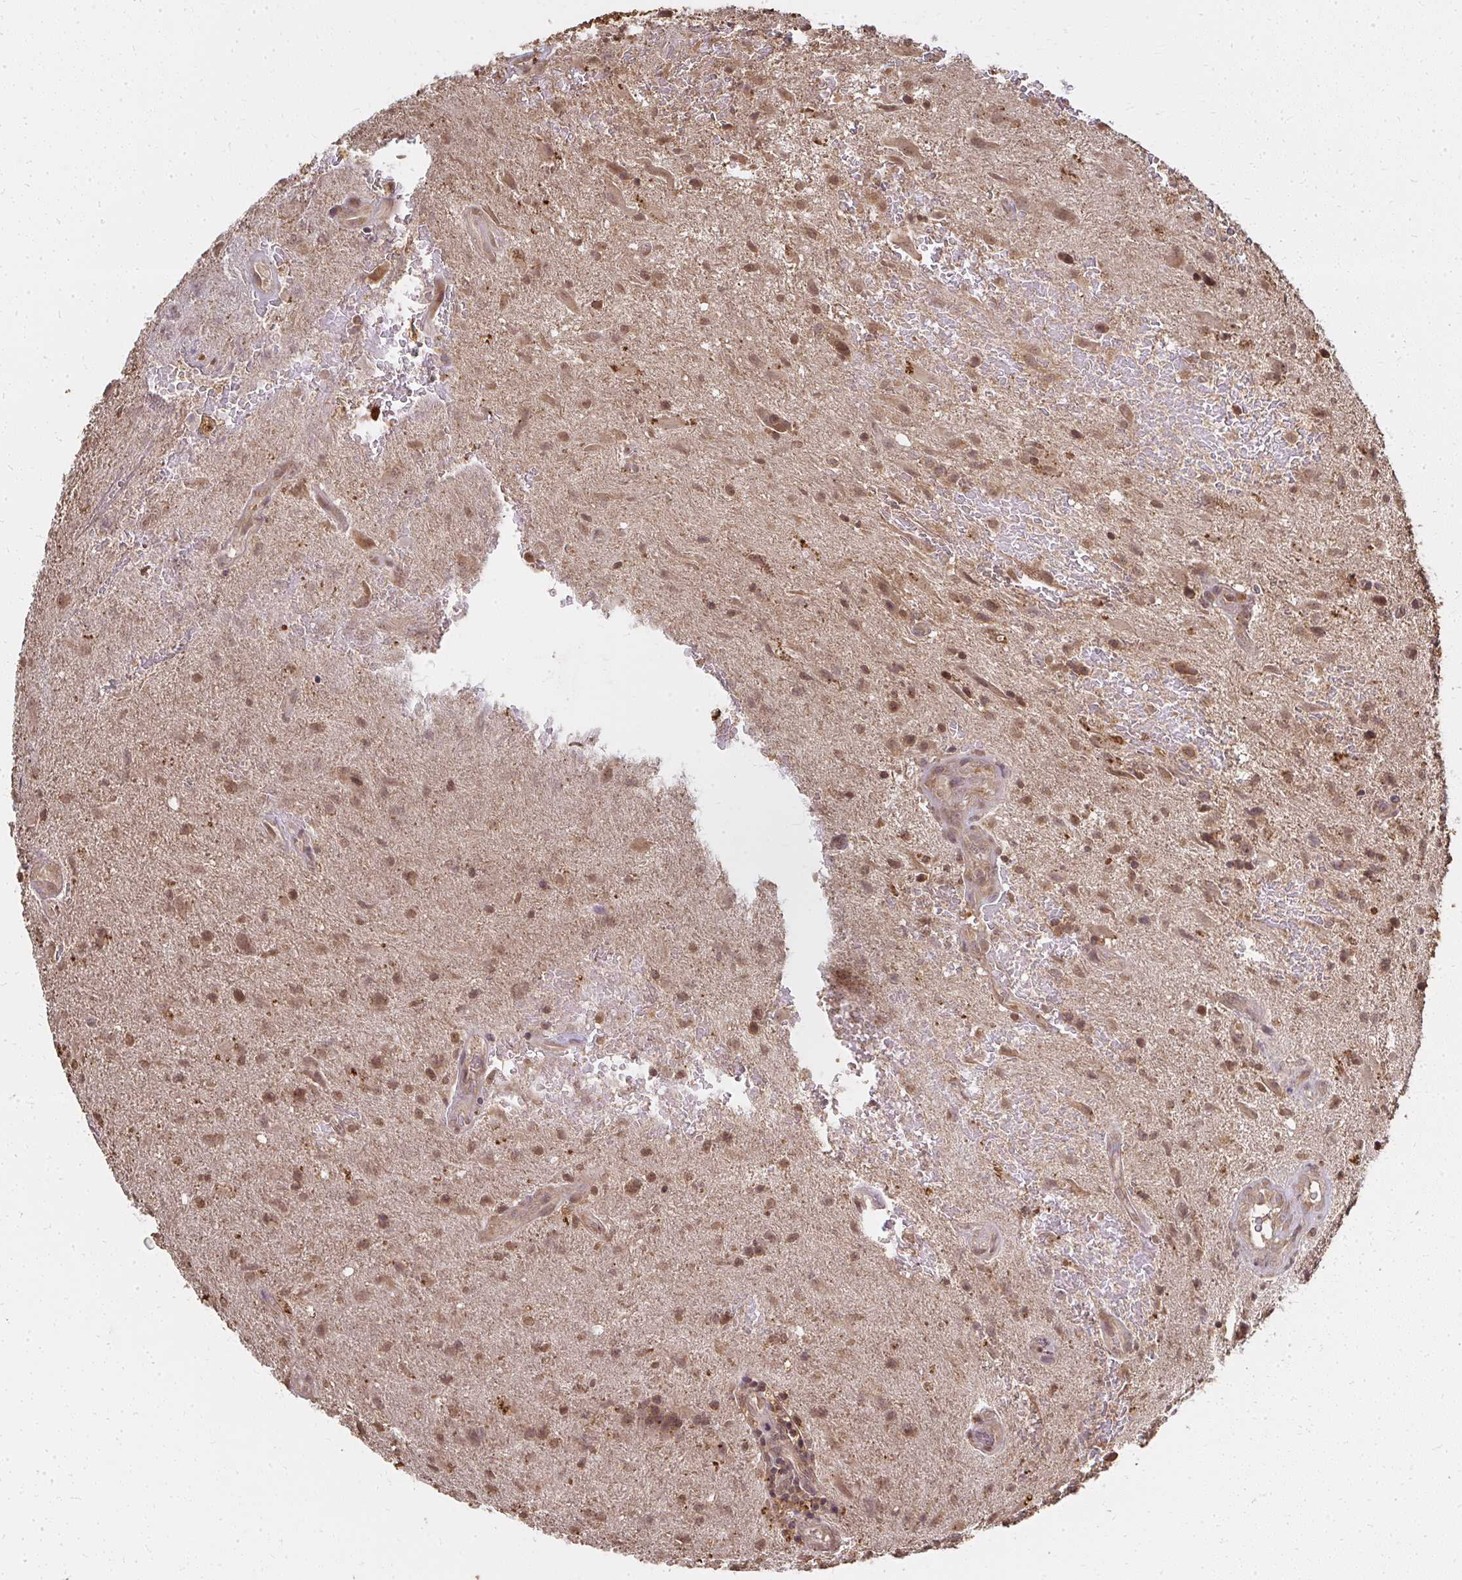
{"staining": {"intensity": "moderate", "quantity": "25%-75%", "location": "nuclear"}, "tissue": "glioma", "cell_type": "Tumor cells", "image_type": "cancer", "snomed": [{"axis": "morphology", "description": "Glioma, malignant, High grade"}, {"axis": "topography", "description": "Brain"}], "caption": "An image showing moderate nuclear positivity in approximately 25%-75% of tumor cells in malignant glioma (high-grade), as visualized by brown immunohistochemical staining.", "gene": "LARS2", "patient": {"sex": "male", "age": 67}}